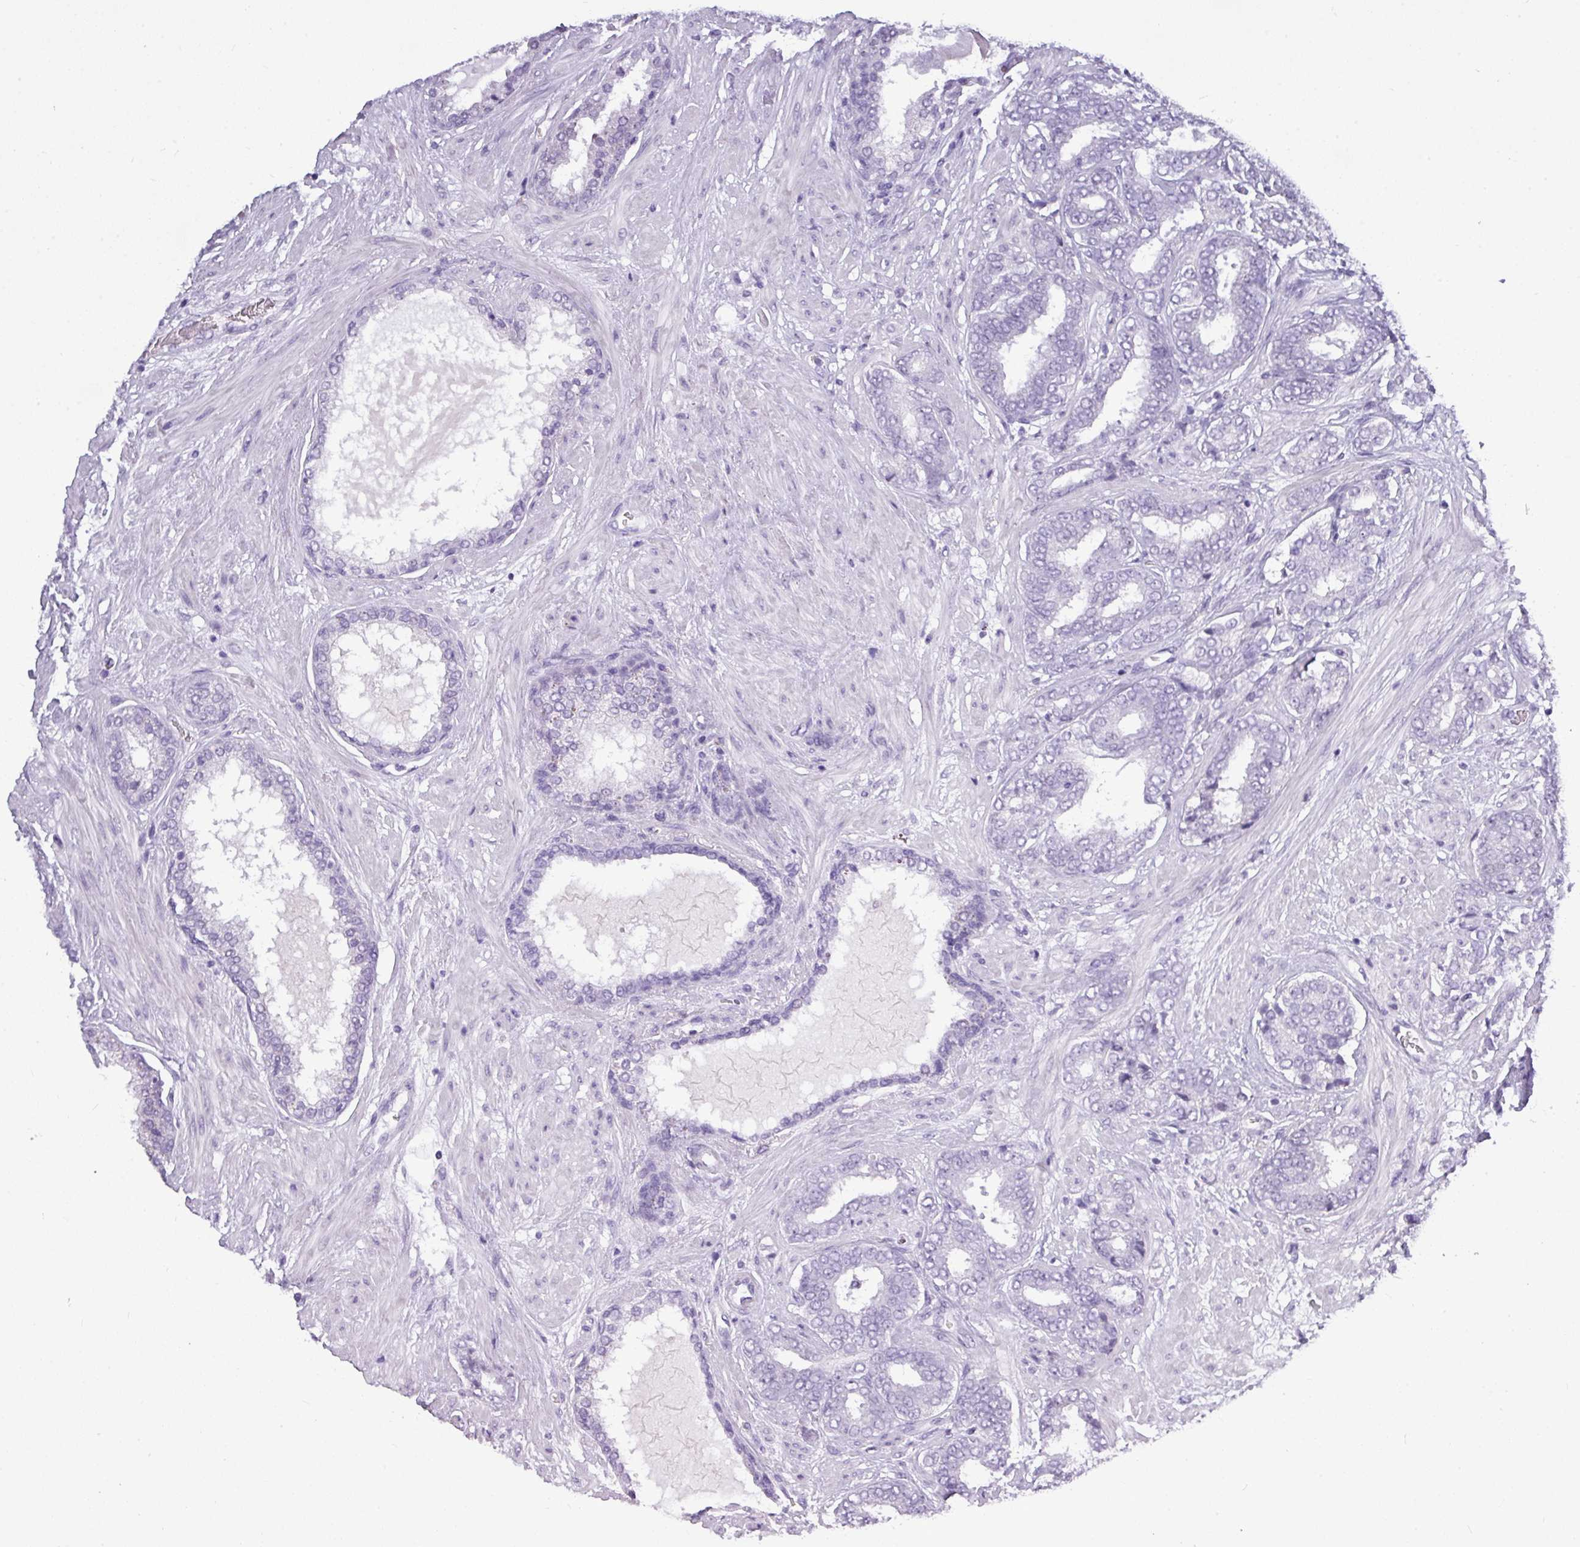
{"staining": {"intensity": "negative", "quantity": "none", "location": "none"}, "tissue": "prostate cancer", "cell_type": "Tumor cells", "image_type": "cancer", "snomed": [{"axis": "morphology", "description": "Adenocarcinoma, High grade"}, {"axis": "topography", "description": "Prostate"}], "caption": "High-grade adenocarcinoma (prostate) was stained to show a protein in brown. There is no significant expression in tumor cells.", "gene": "TMEM91", "patient": {"sex": "male", "age": 72}}